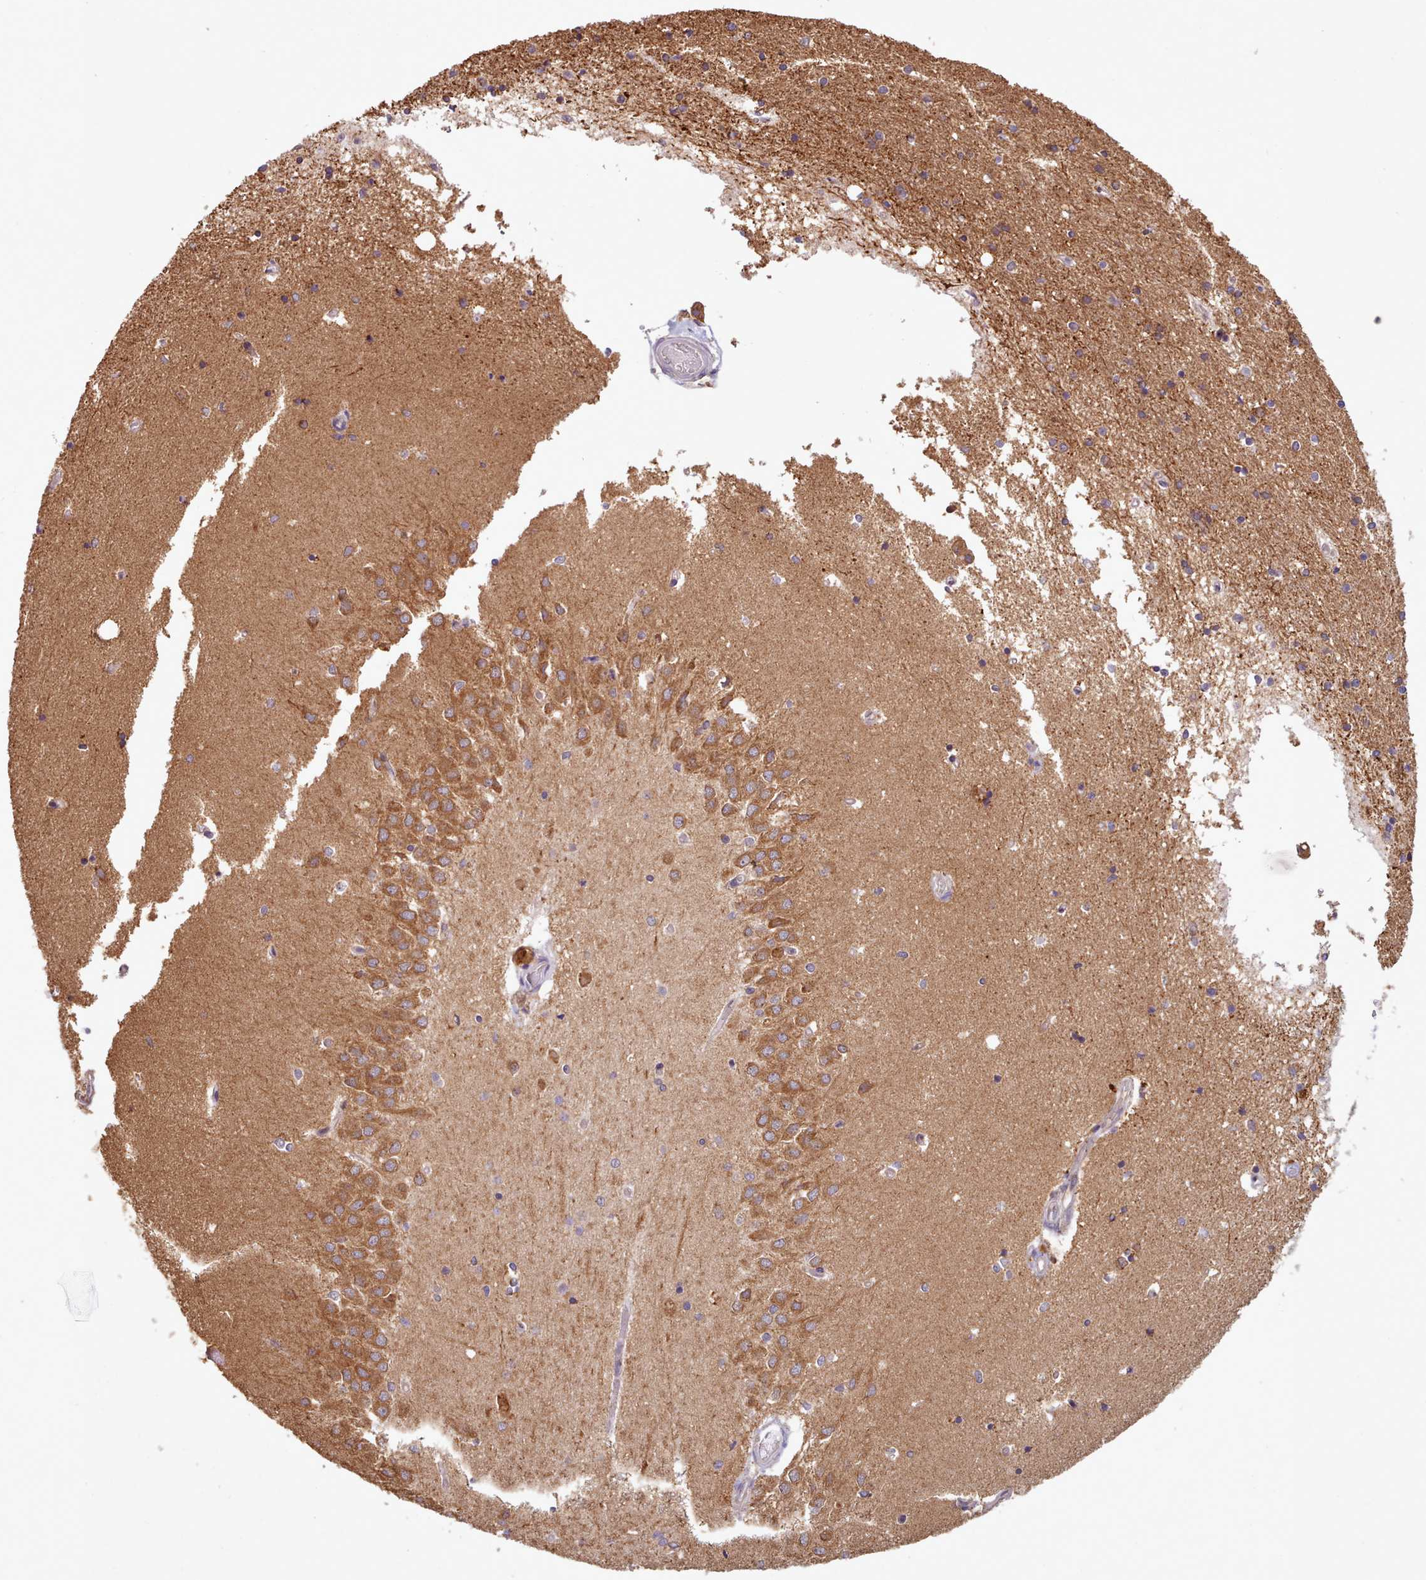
{"staining": {"intensity": "negative", "quantity": "none", "location": "none"}, "tissue": "hippocampus", "cell_type": "Glial cells", "image_type": "normal", "snomed": [{"axis": "morphology", "description": "Normal tissue, NOS"}, {"axis": "topography", "description": "Hippocampus"}], "caption": "A micrograph of human hippocampus is negative for staining in glial cells. (Immunohistochemistry (ihc), brightfield microscopy, high magnification).", "gene": "CRYBG1", "patient": {"sex": "male", "age": 45}}